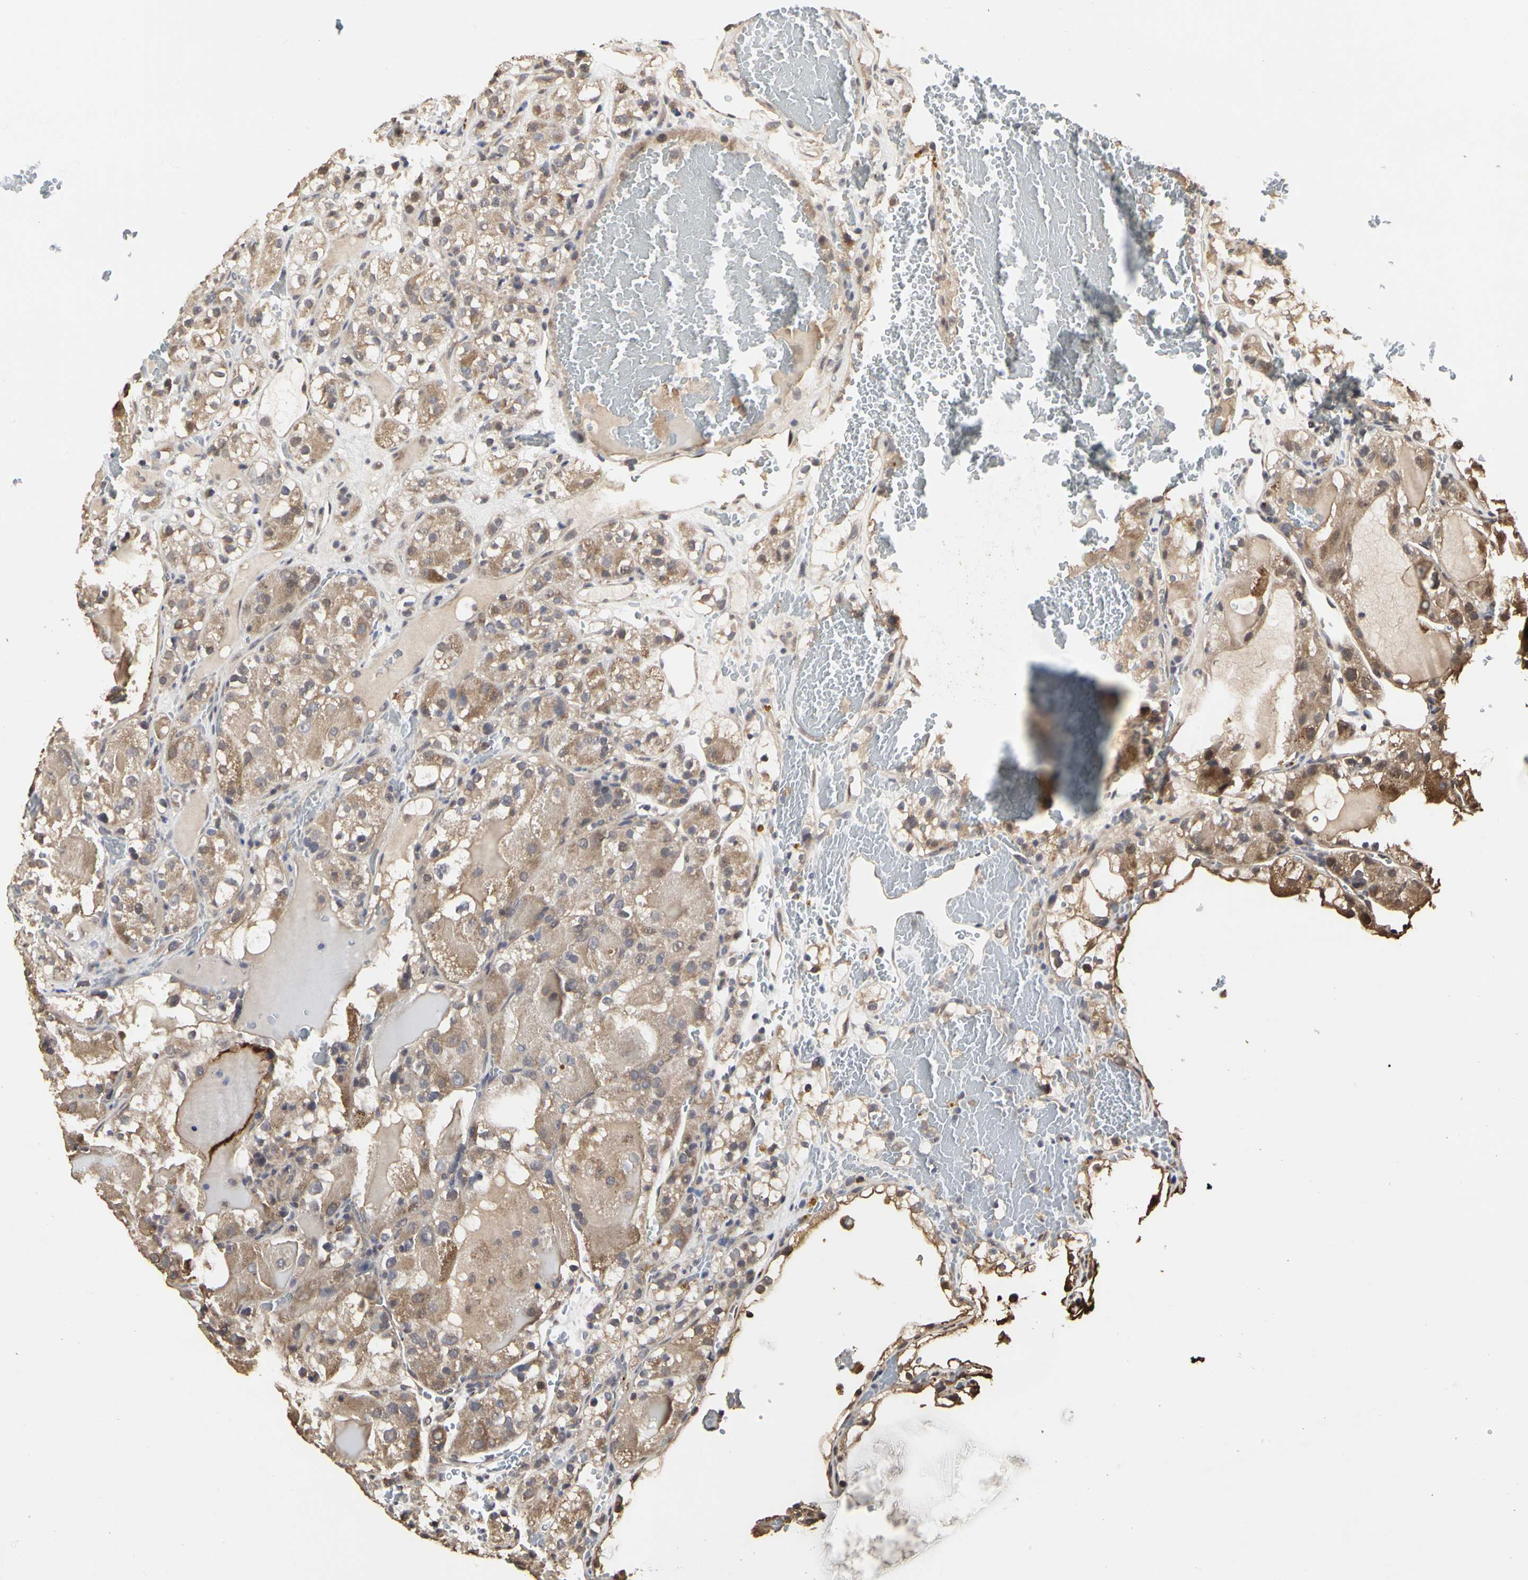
{"staining": {"intensity": "moderate", "quantity": ">75%", "location": "cytoplasmic/membranous"}, "tissue": "renal cancer", "cell_type": "Tumor cells", "image_type": "cancer", "snomed": [{"axis": "morphology", "description": "Normal tissue, NOS"}, {"axis": "morphology", "description": "Adenocarcinoma, NOS"}, {"axis": "topography", "description": "Kidney"}], "caption": "This is an image of IHC staining of renal cancer (adenocarcinoma), which shows moderate expression in the cytoplasmic/membranous of tumor cells.", "gene": "TAOK1", "patient": {"sex": "male", "age": 61}}